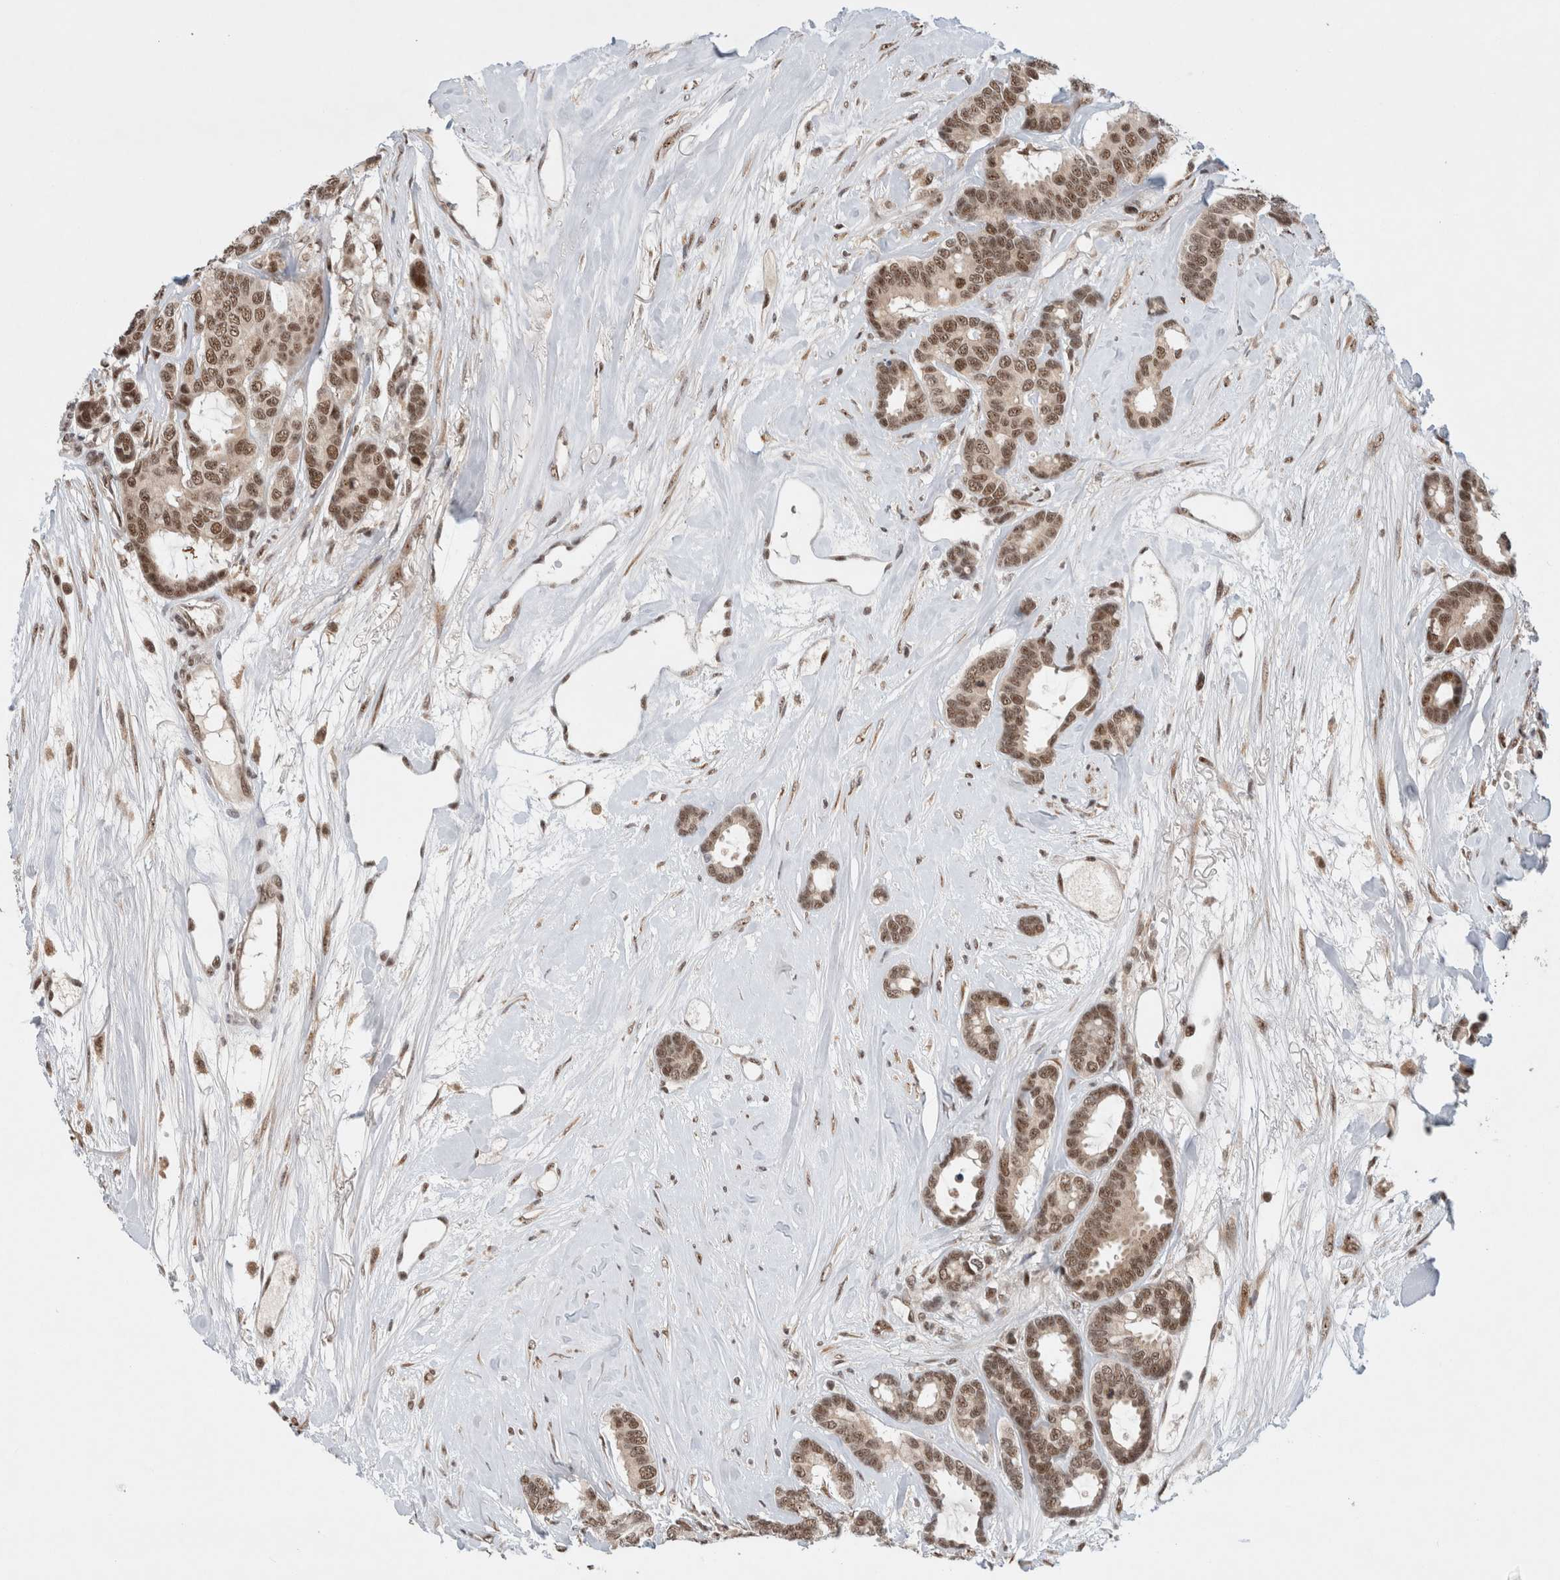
{"staining": {"intensity": "moderate", "quantity": ">75%", "location": "nuclear"}, "tissue": "breast cancer", "cell_type": "Tumor cells", "image_type": "cancer", "snomed": [{"axis": "morphology", "description": "Duct carcinoma"}, {"axis": "topography", "description": "Breast"}], "caption": "Protein positivity by IHC shows moderate nuclear staining in approximately >75% of tumor cells in breast cancer.", "gene": "NCAPG2", "patient": {"sex": "female", "age": 87}}